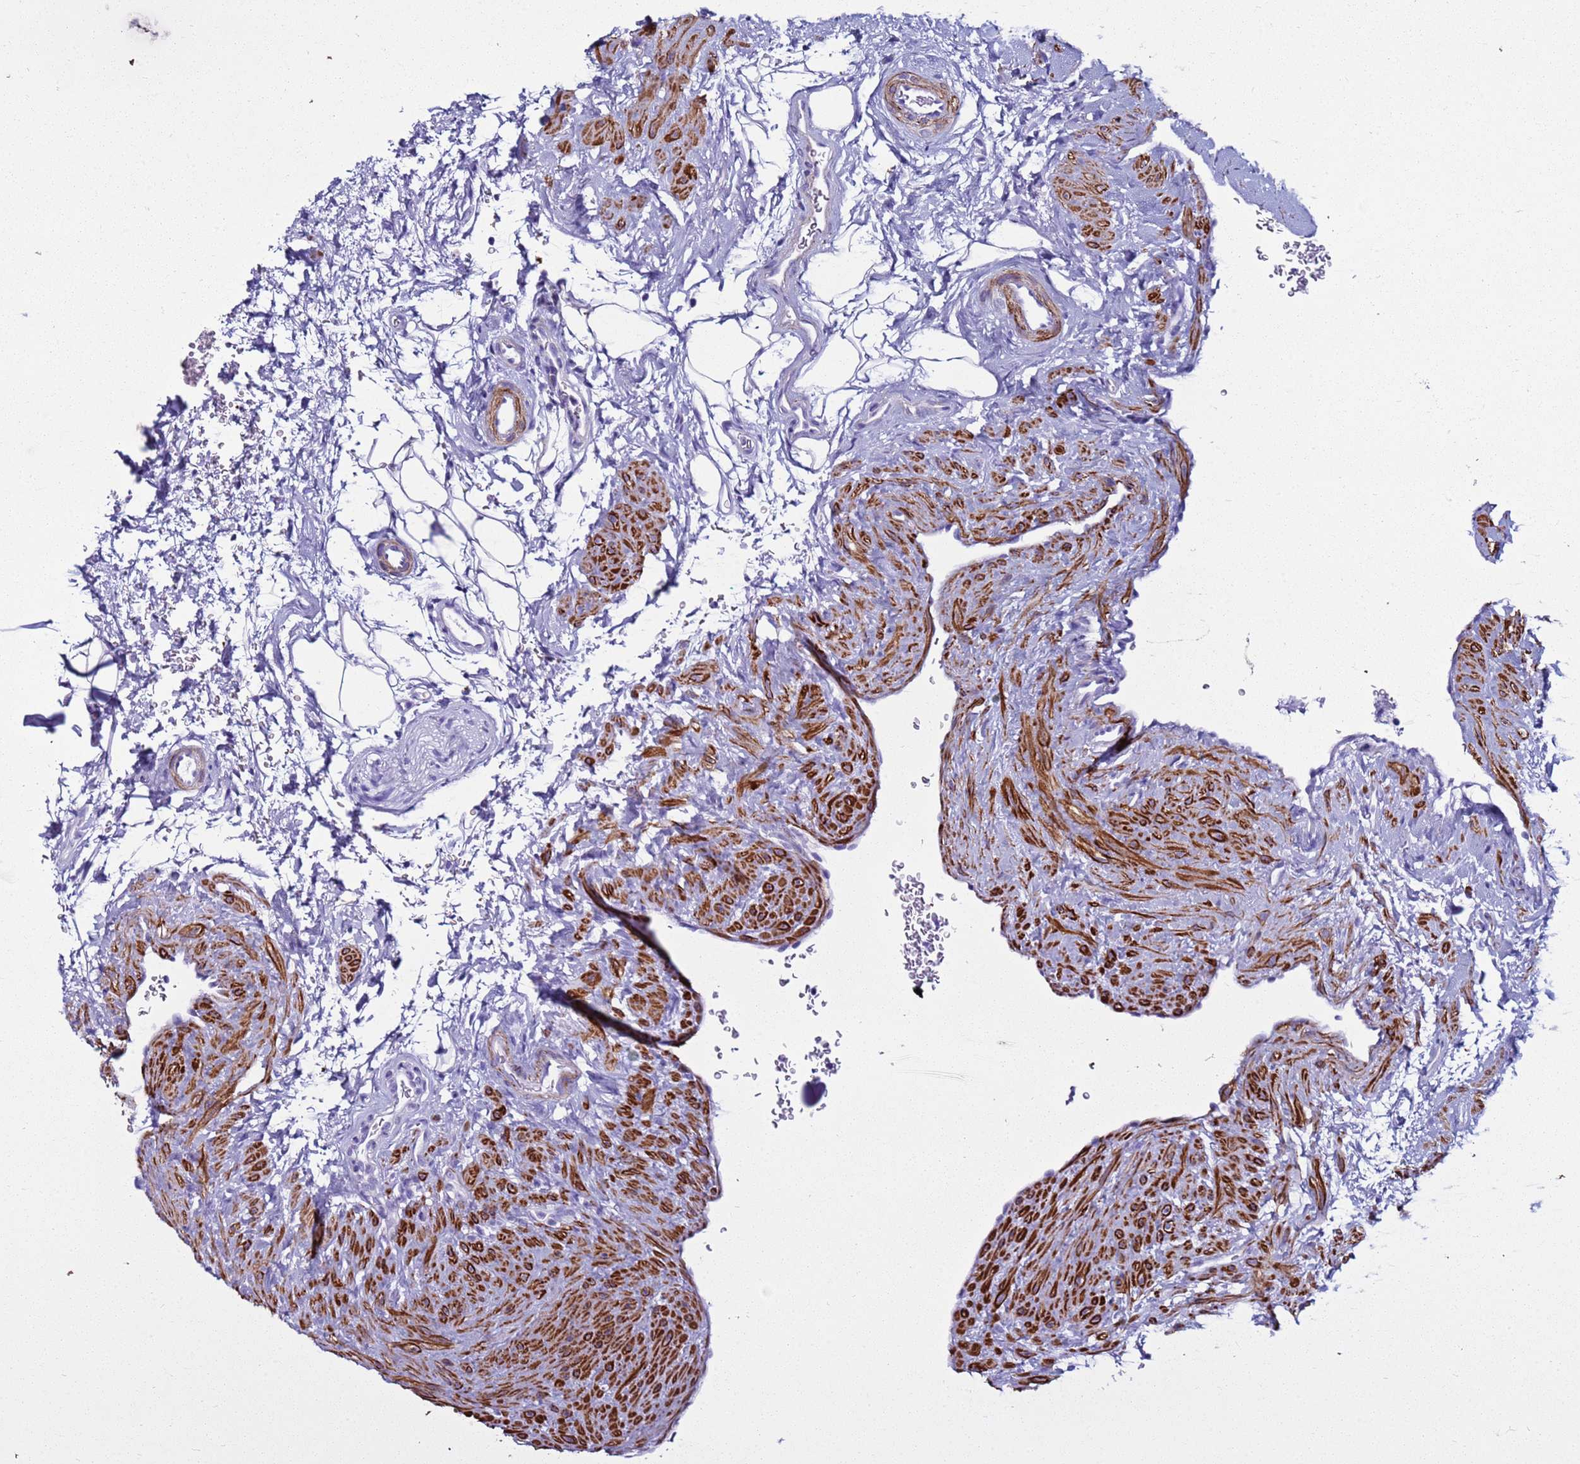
{"staining": {"intensity": "negative", "quantity": "none", "location": "none"}, "tissue": "prostate", "cell_type": "Glandular cells", "image_type": "normal", "snomed": [{"axis": "morphology", "description": "Normal tissue, NOS"}, {"axis": "topography", "description": "Prostate"}], "caption": "The photomicrograph reveals no significant positivity in glandular cells of prostate.", "gene": "LCMT1", "patient": {"sex": "male", "age": 57}}